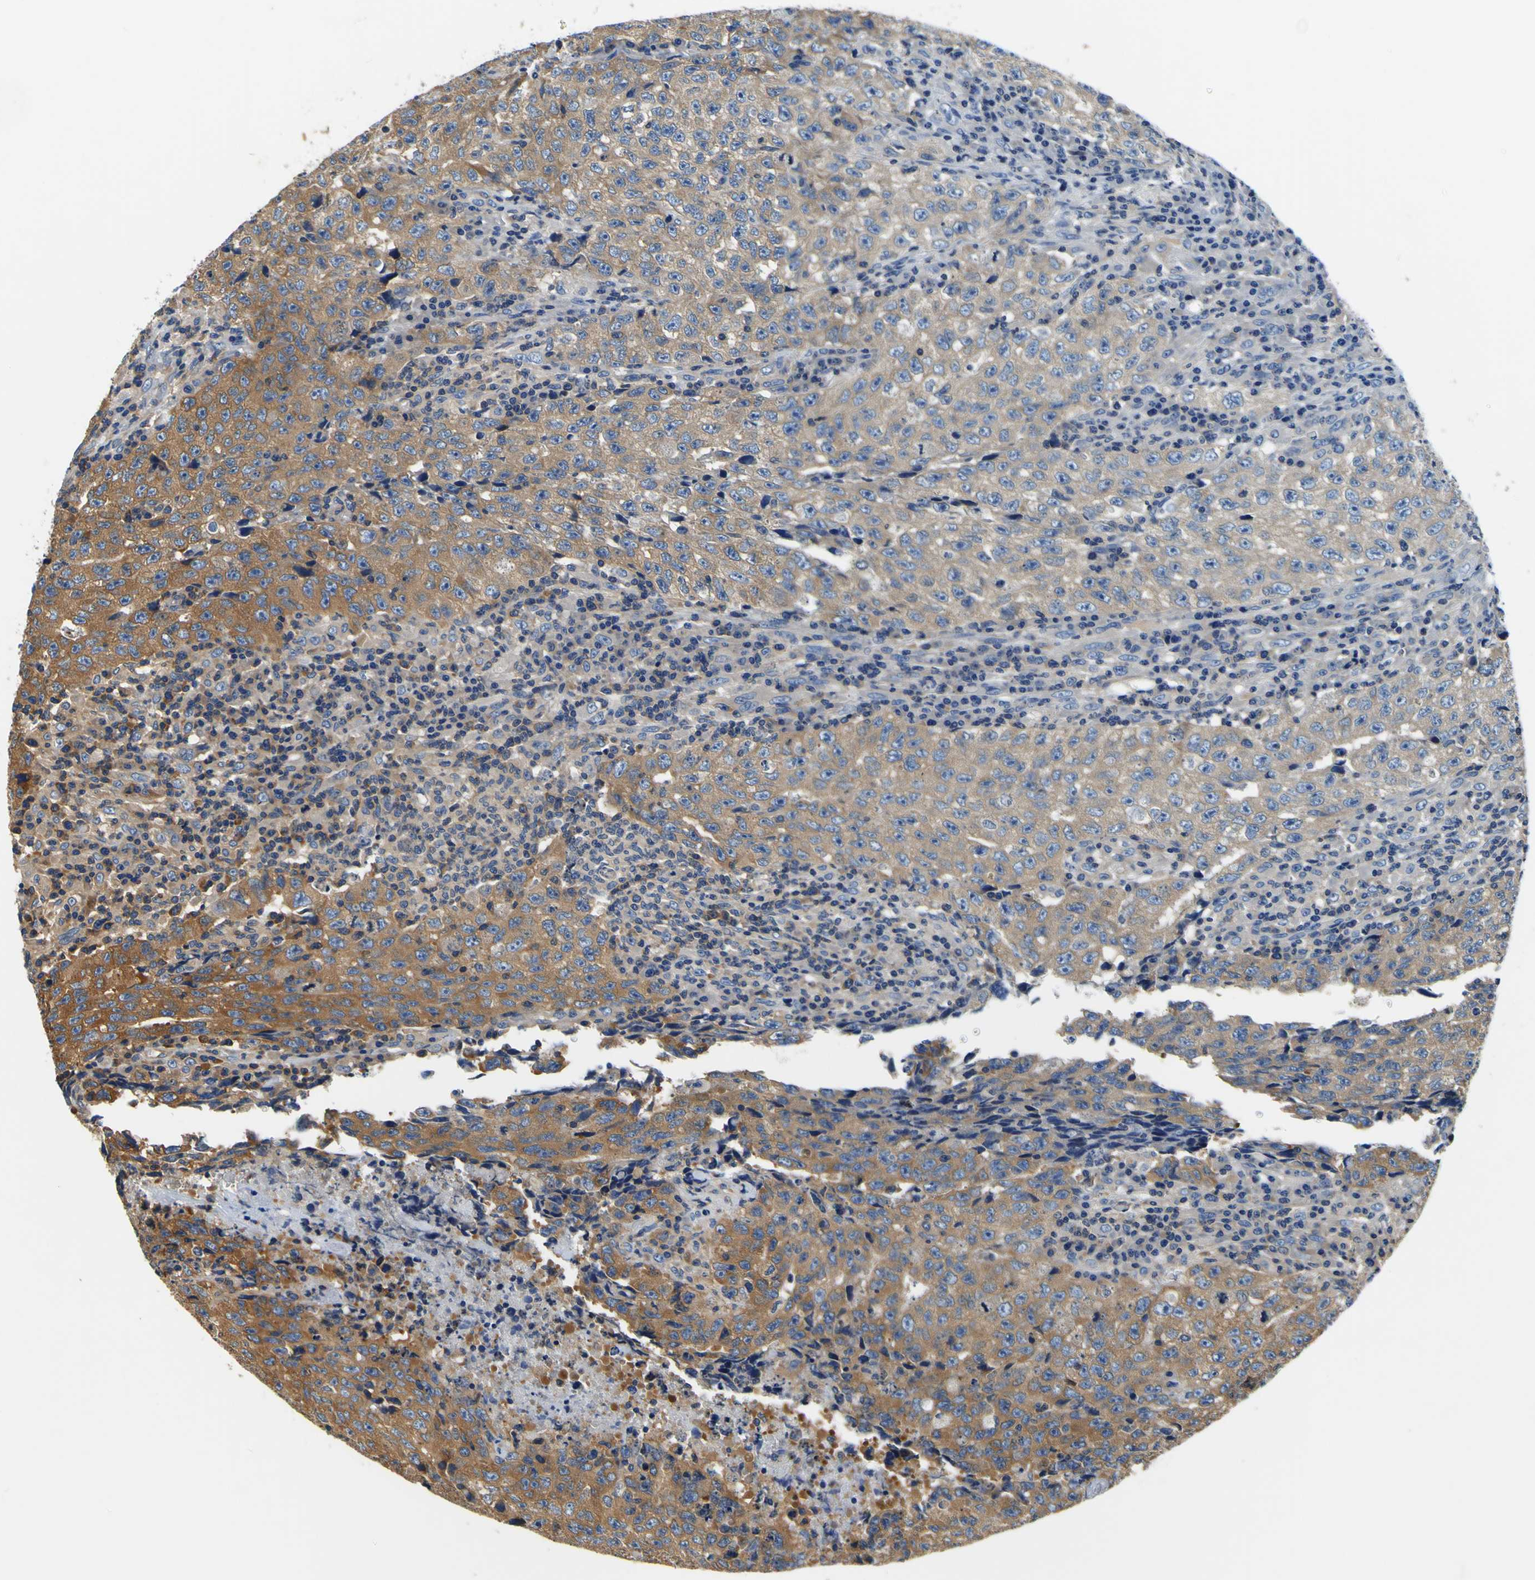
{"staining": {"intensity": "moderate", "quantity": "<25%", "location": "cytoplasmic/membranous"}, "tissue": "testis cancer", "cell_type": "Tumor cells", "image_type": "cancer", "snomed": [{"axis": "morphology", "description": "Necrosis, NOS"}, {"axis": "morphology", "description": "Carcinoma, Embryonal, NOS"}, {"axis": "topography", "description": "Testis"}], "caption": "A micrograph of human testis cancer stained for a protein displays moderate cytoplasmic/membranous brown staining in tumor cells.", "gene": "CNR2", "patient": {"sex": "male", "age": 19}}